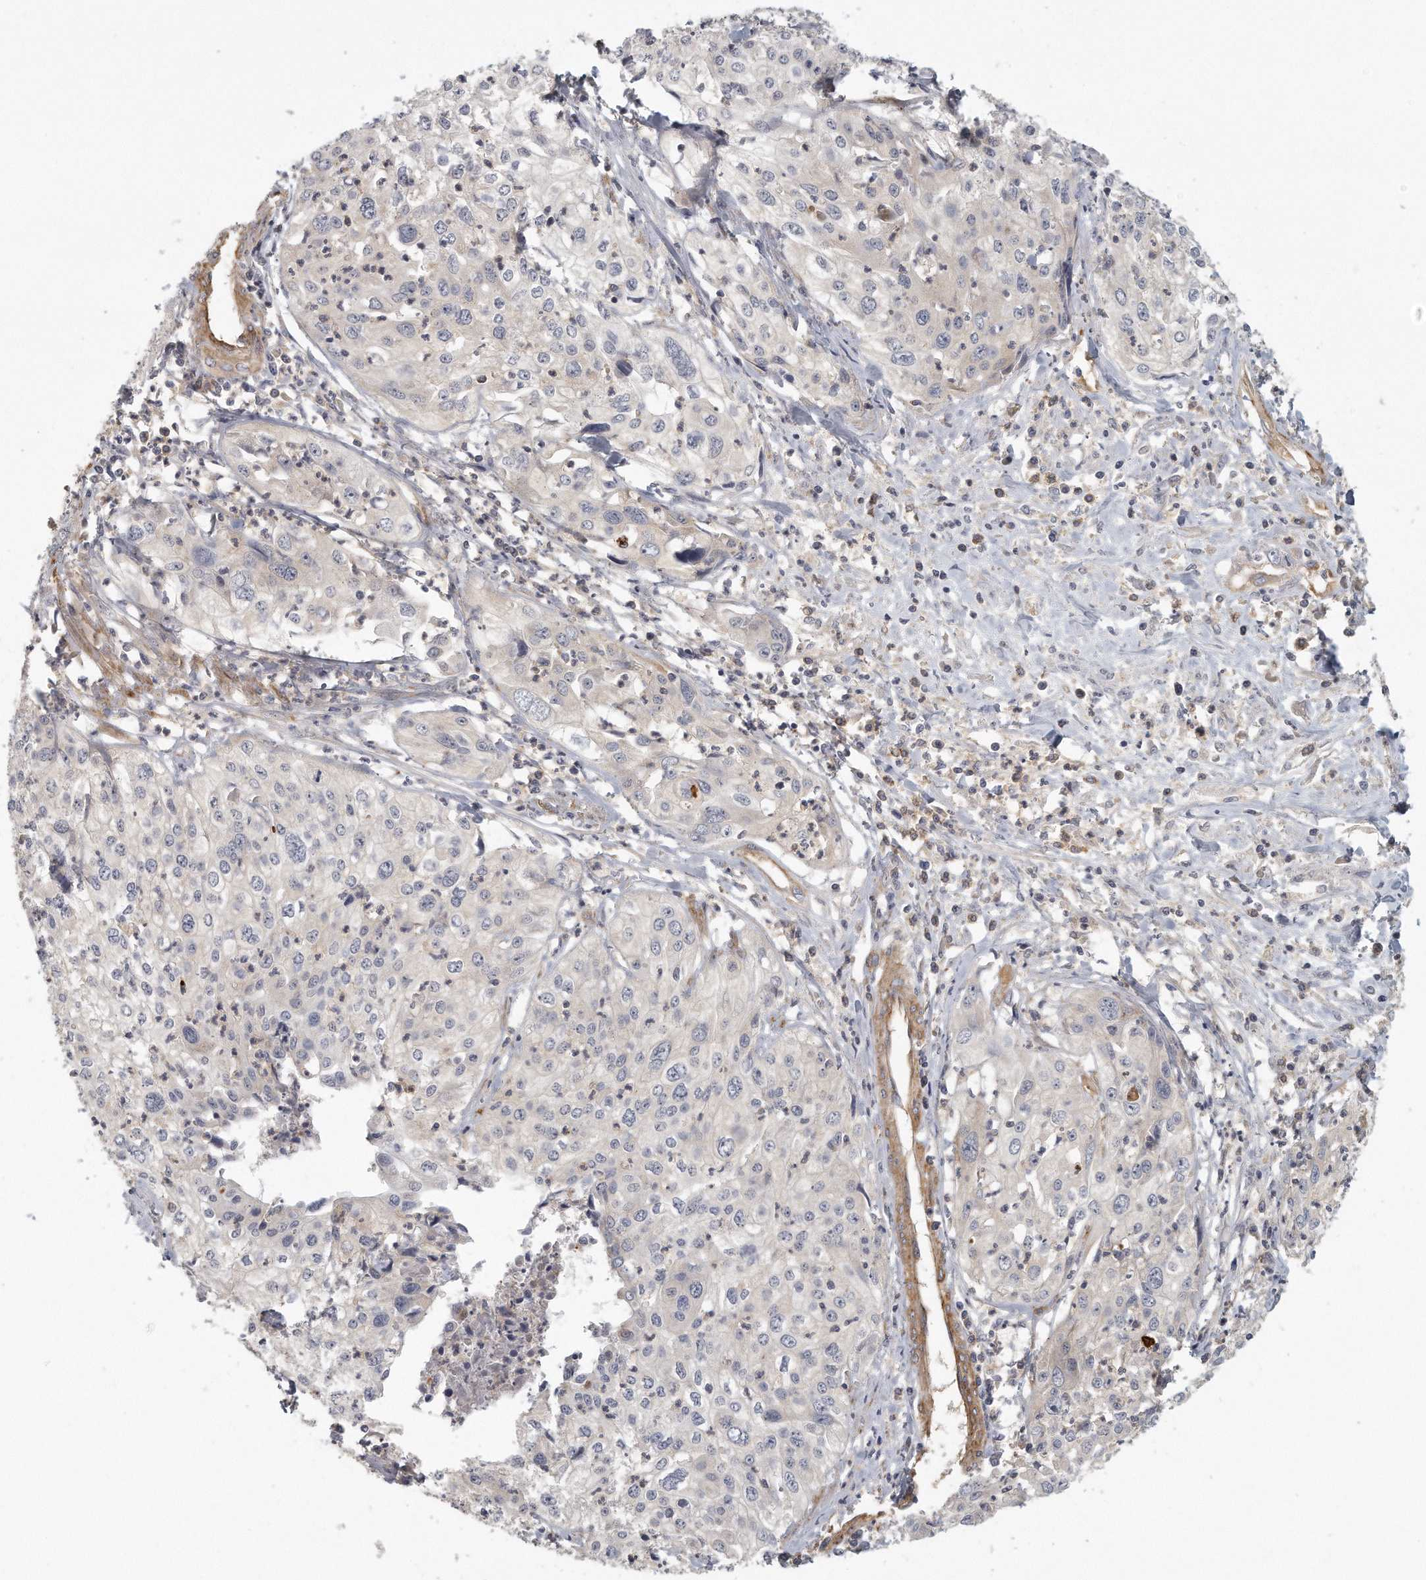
{"staining": {"intensity": "negative", "quantity": "none", "location": "none"}, "tissue": "cervical cancer", "cell_type": "Tumor cells", "image_type": "cancer", "snomed": [{"axis": "morphology", "description": "Squamous cell carcinoma, NOS"}, {"axis": "topography", "description": "Cervix"}], "caption": "High magnification brightfield microscopy of cervical cancer (squamous cell carcinoma) stained with DAB (3,3'-diaminobenzidine) (brown) and counterstained with hematoxylin (blue): tumor cells show no significant expression.", "gene": "MTERF4", "patient": {"sex": "female", "age": 31}}